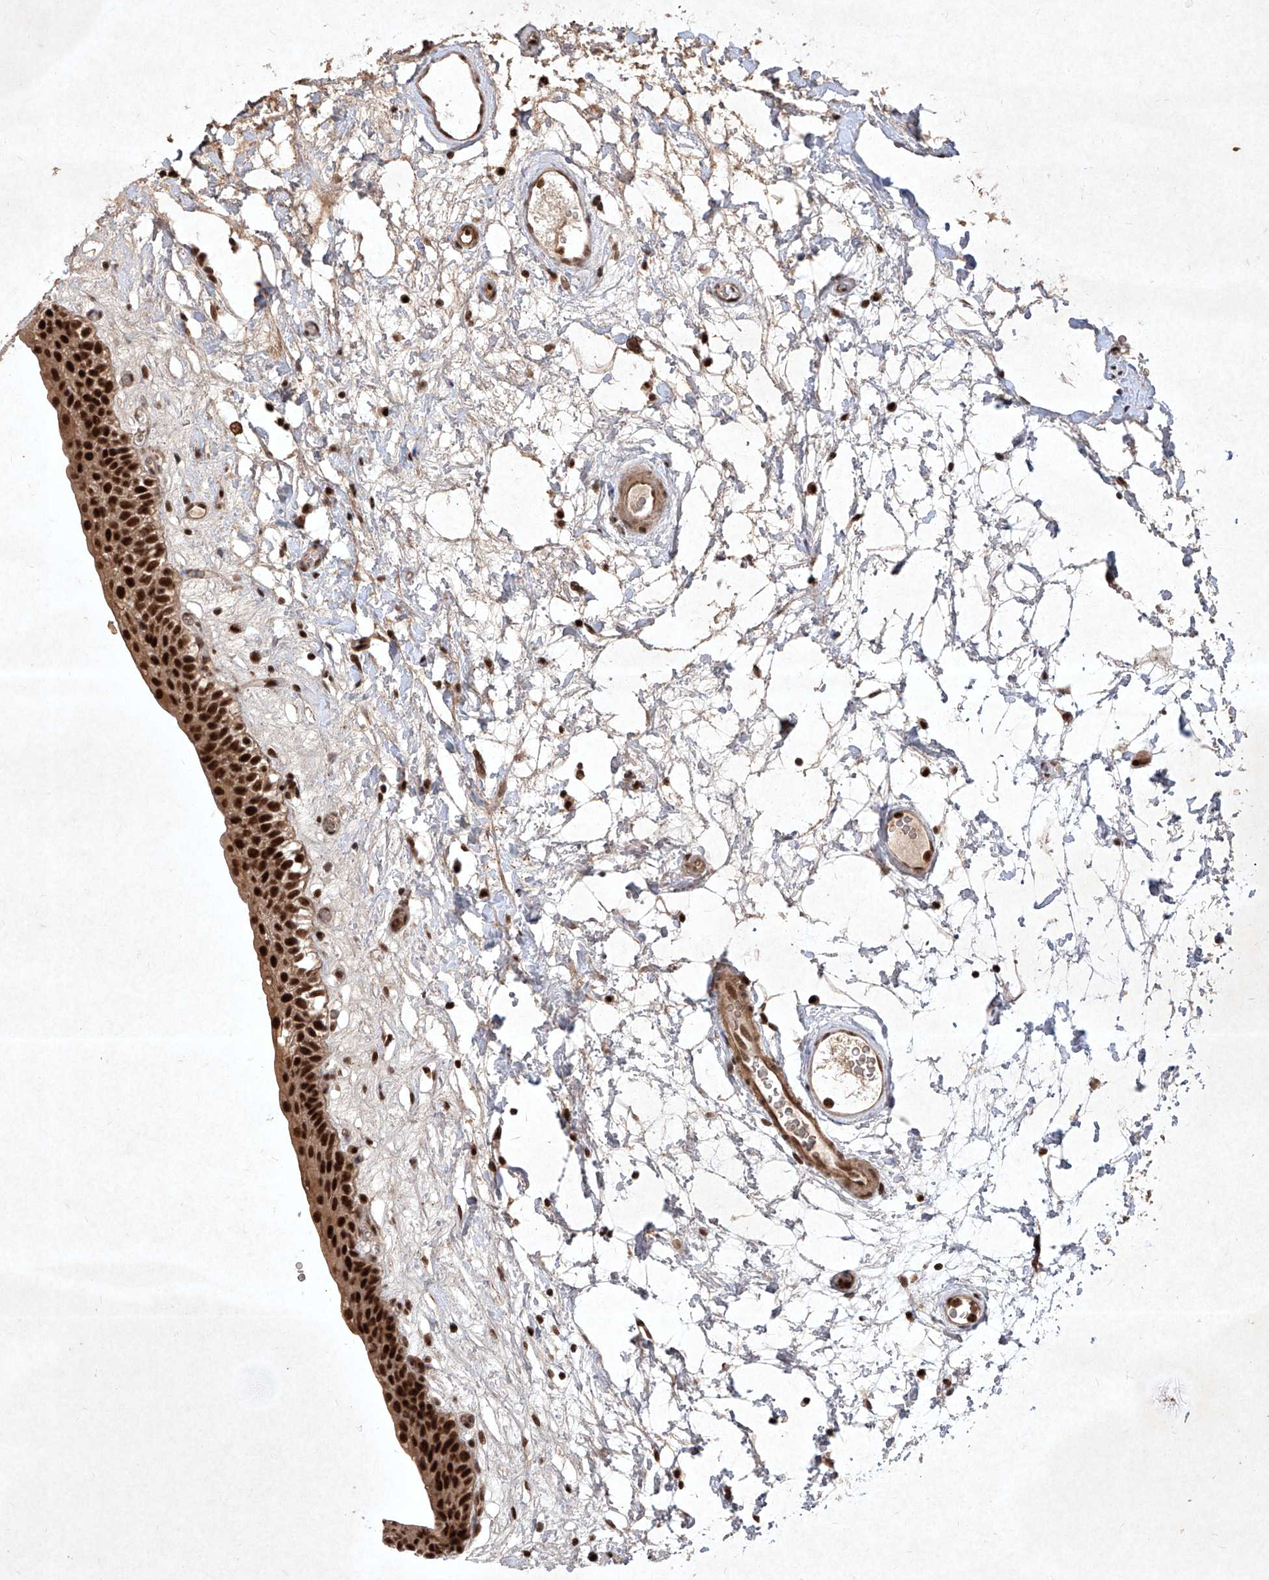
{"staining": {"intensity": "strong", "quantity": ">75%", "location": "nuclear"}, "tissue": "urinary bladder", "cell_type": "Urothelial cells", "image_type": "normal", "snomed": [{"axis": "morphology", "description": "Normal tissue, NOS"}, {"axis": "topography", "description": "Urinary bladder"}], "caption": "Immunohistochemical staining of normal urinary bladder shows >75% levels of strong nuclear protein staining in about >75% of urothelial cells. (Stains: DAB in brown, nuclei in blue, Microscopy: brightfield microscopy at high magnification).", "gene": "IRF2", "patient": {"sex": "male", "age": 83}}